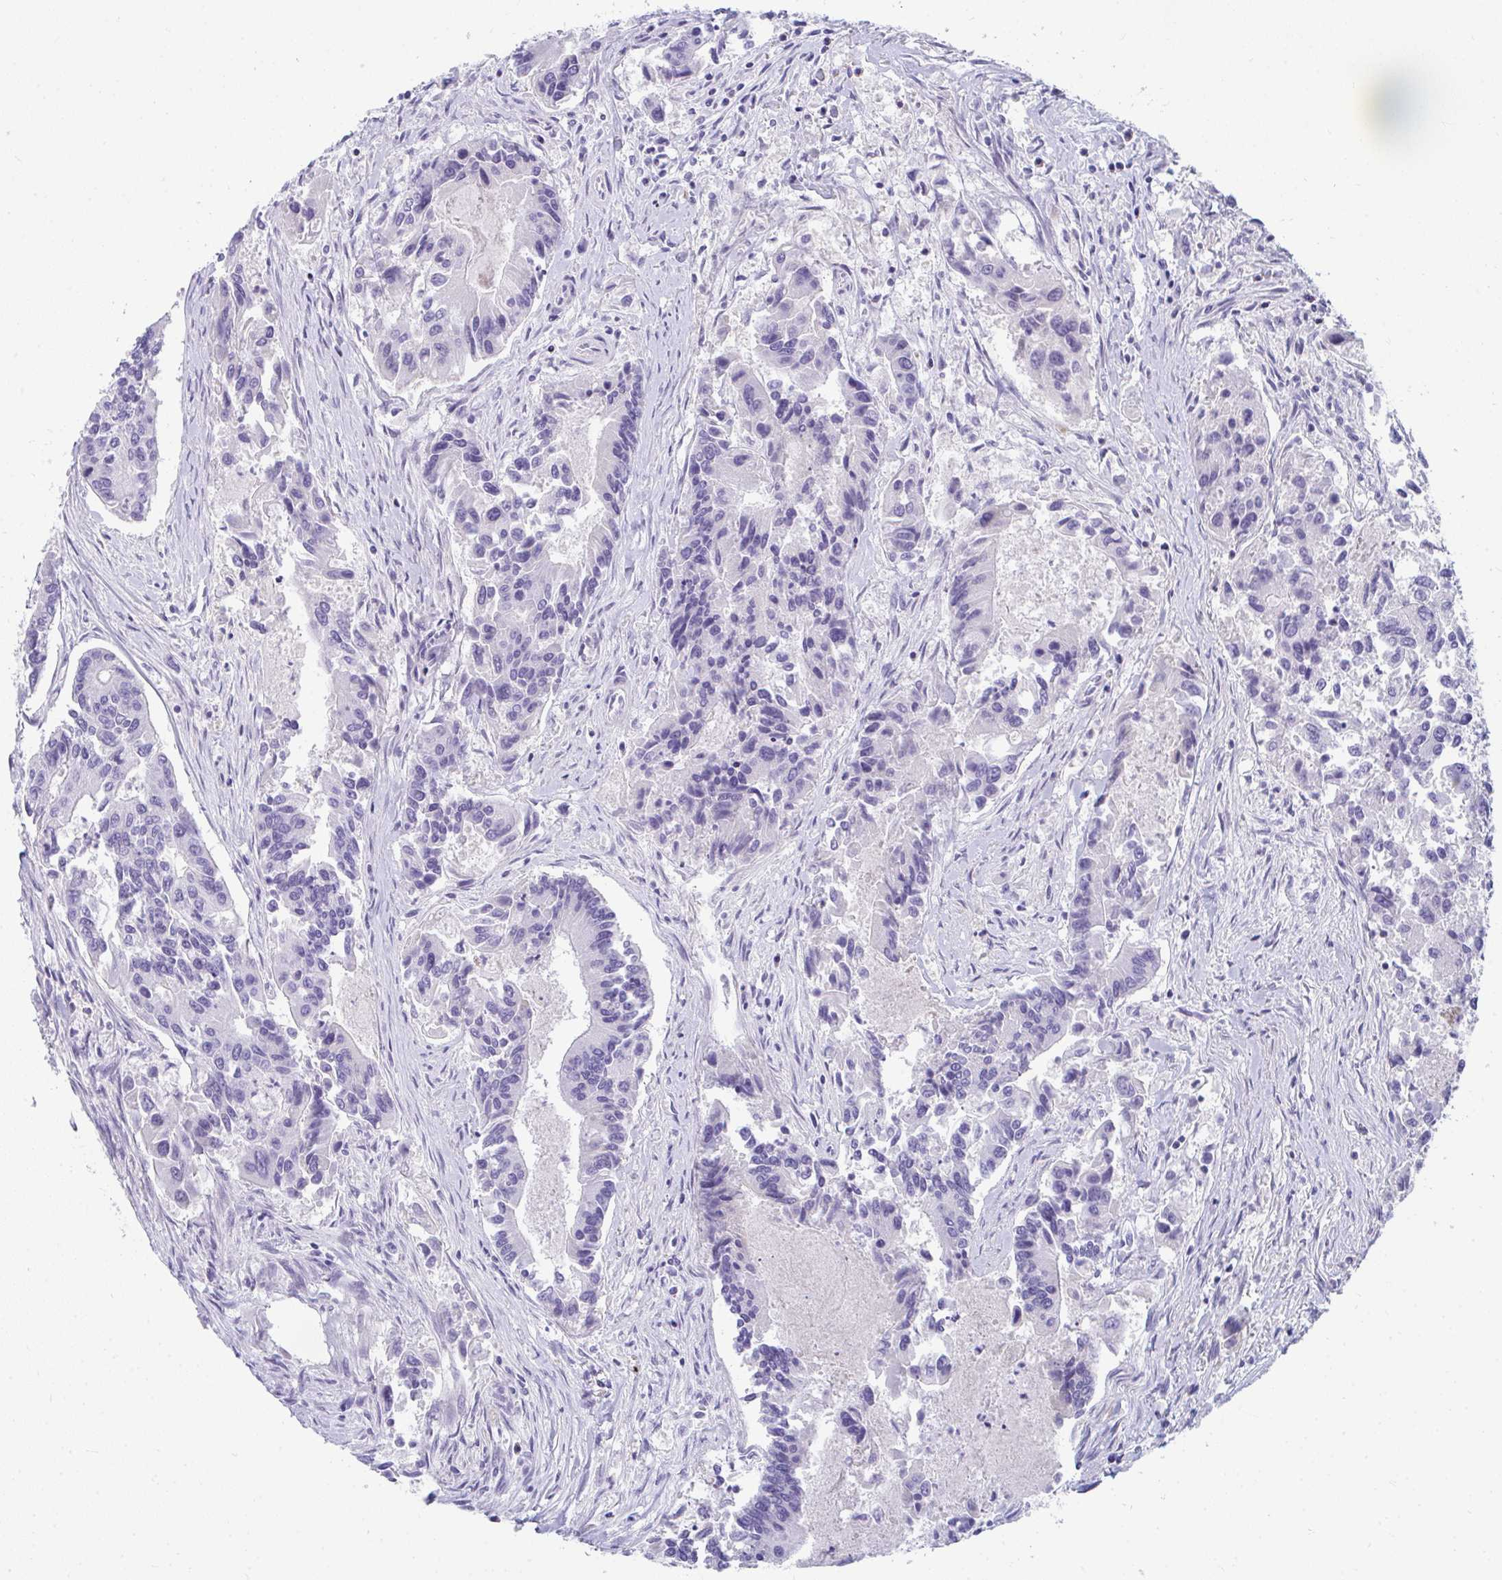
{"staining": {"intensity": "negative", "quantity": "none", "location": "none"}, "tissue": "colorectal cancer", "cell_type": "Tumor cells", "image_type": "cancer", "snomed": [{"axis": "morphology", "description": "Adenocarcinoma, NOS"}, {"axis": "topography", "description": "Colon"}], "caption": "The micrograph shows no staining of tumor cells in colorectal cancer. (DAB IHC, high magnification).", "gene": "TTC30B", "patient": {"sex": "female", "age": 67}}